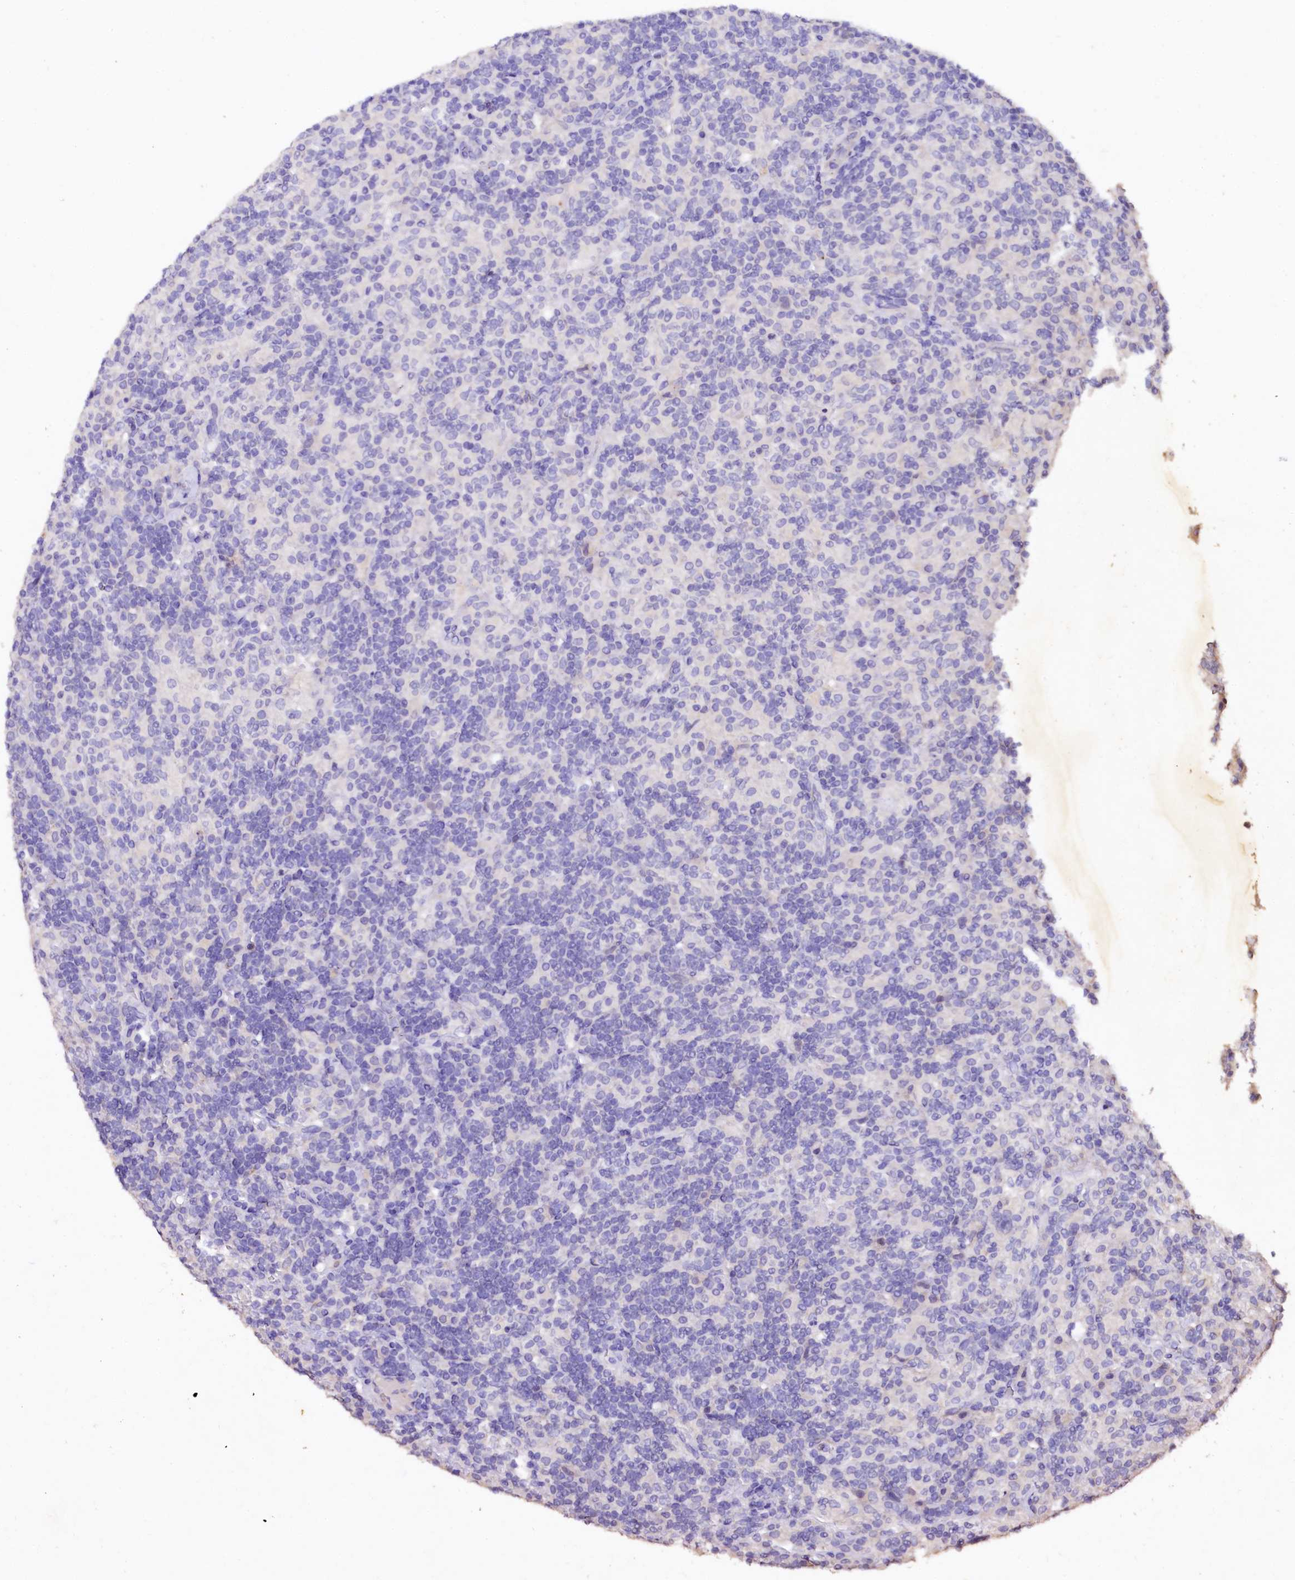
{"staining": {"intensity": "negative", "quantity": "none", "location": "none"}, "tissue": "lymphoma", "cell_type": "Tumor cells", "image_type": "cancer", "snomed": [{"axis": "morphology", "description": "Hodgkin's disease, NOS"}, {"axis": "topography", "description": "Lymph node"}], "caption": "Immunohistochemistry (IHC) of human Hodgkin's disease displays no staining in tumor cells.", "gene": "VPS36", "patient": {"sex": "male", "age": 70}}